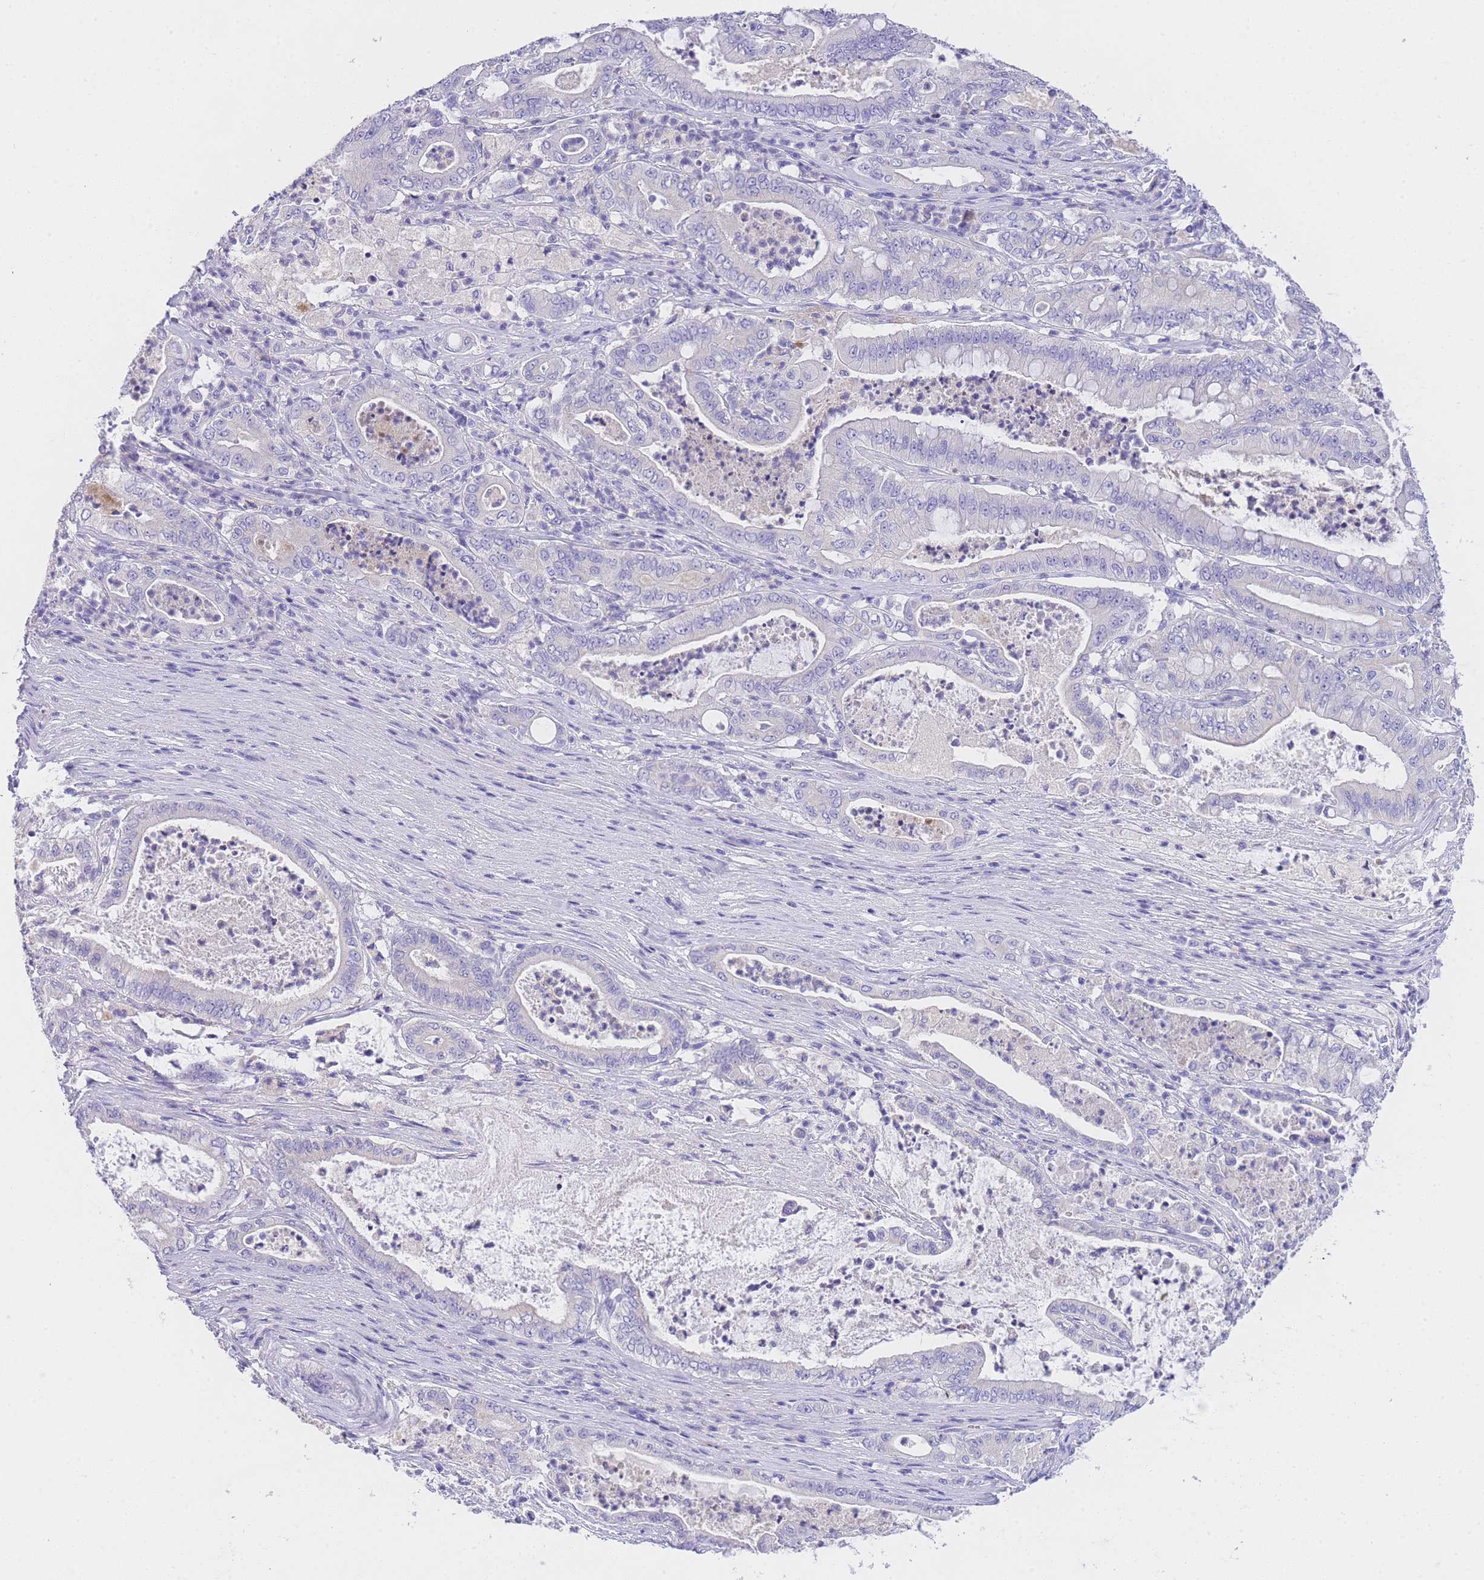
{"staining": {"intensity": "negative", "quantity": "none", "location": "none"}, "tissue": "pancreatic cancer", "cell_type": "Tumor cells", "image_type": "cancer", "snomed": [{"axis": "morphology", "description": "Adenocarcinoma, NOS"}, {"axis": "topography", "description": "Pancreas"}], "caption": "DAB immunohistochemical staining of adenocarcinoma (pancreatic) reveals no significant expression in tumor cells.", "gene": "EPN2", "patient": {"sex": "male", "age": 71}}